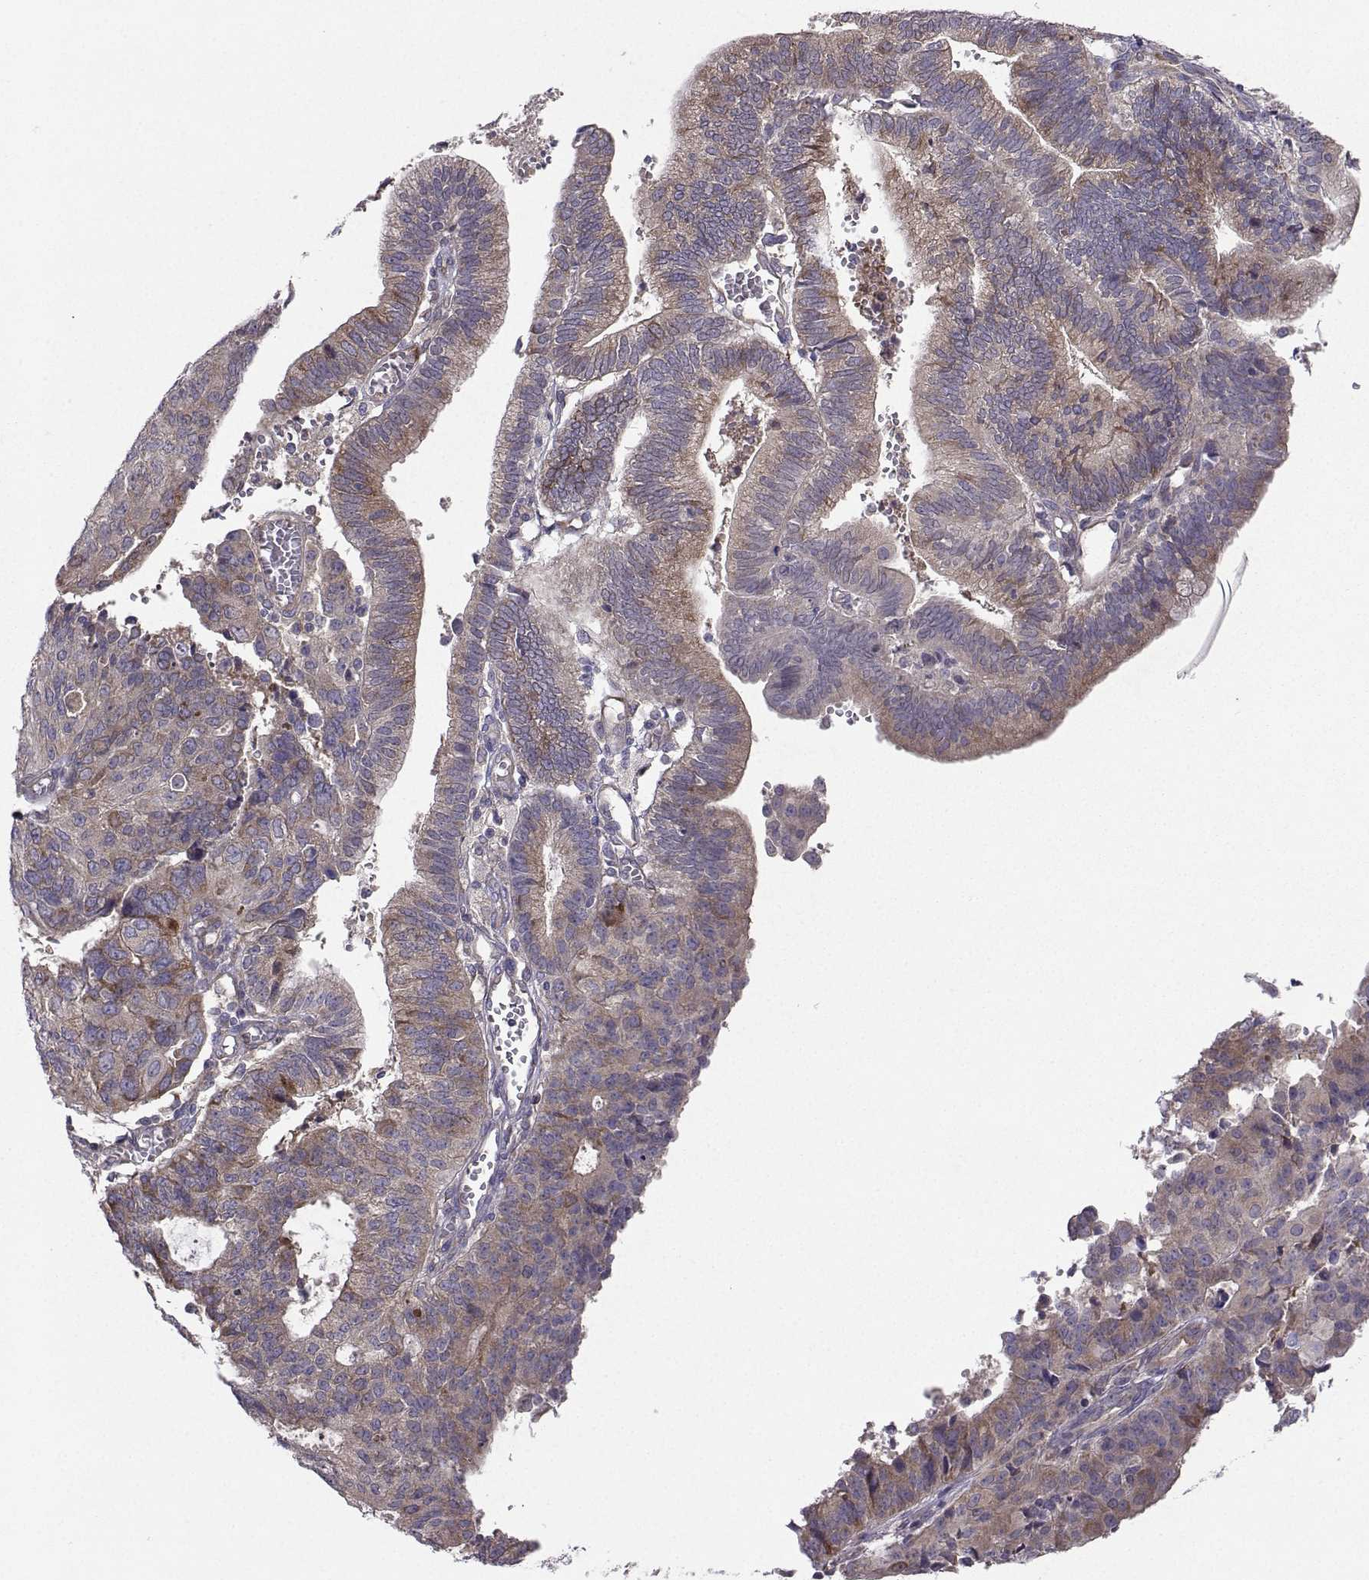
{"staining": {"intensity": "moderate", "quantity": "<25%", "location": "cytoplasmic/membranous"}, "tissue": "endometrial cancer", "cell_type": "Tumor cells", "image_type": "cancer", "snomed": [{"axis": "morphology", "description": "Adenocarcinoma, NOS"}, {"axis": "topography", "description": "Endometrium"}], "caption": "An image showing moderate cytoplasmic/membranous expression in approximately <25% of tumor cells in adenocarcinoma (endometrial), as visualized by brown immunohistochemical staining.", "gene": "STXBP5", "patient": {"sex": "female", "age": 82}}